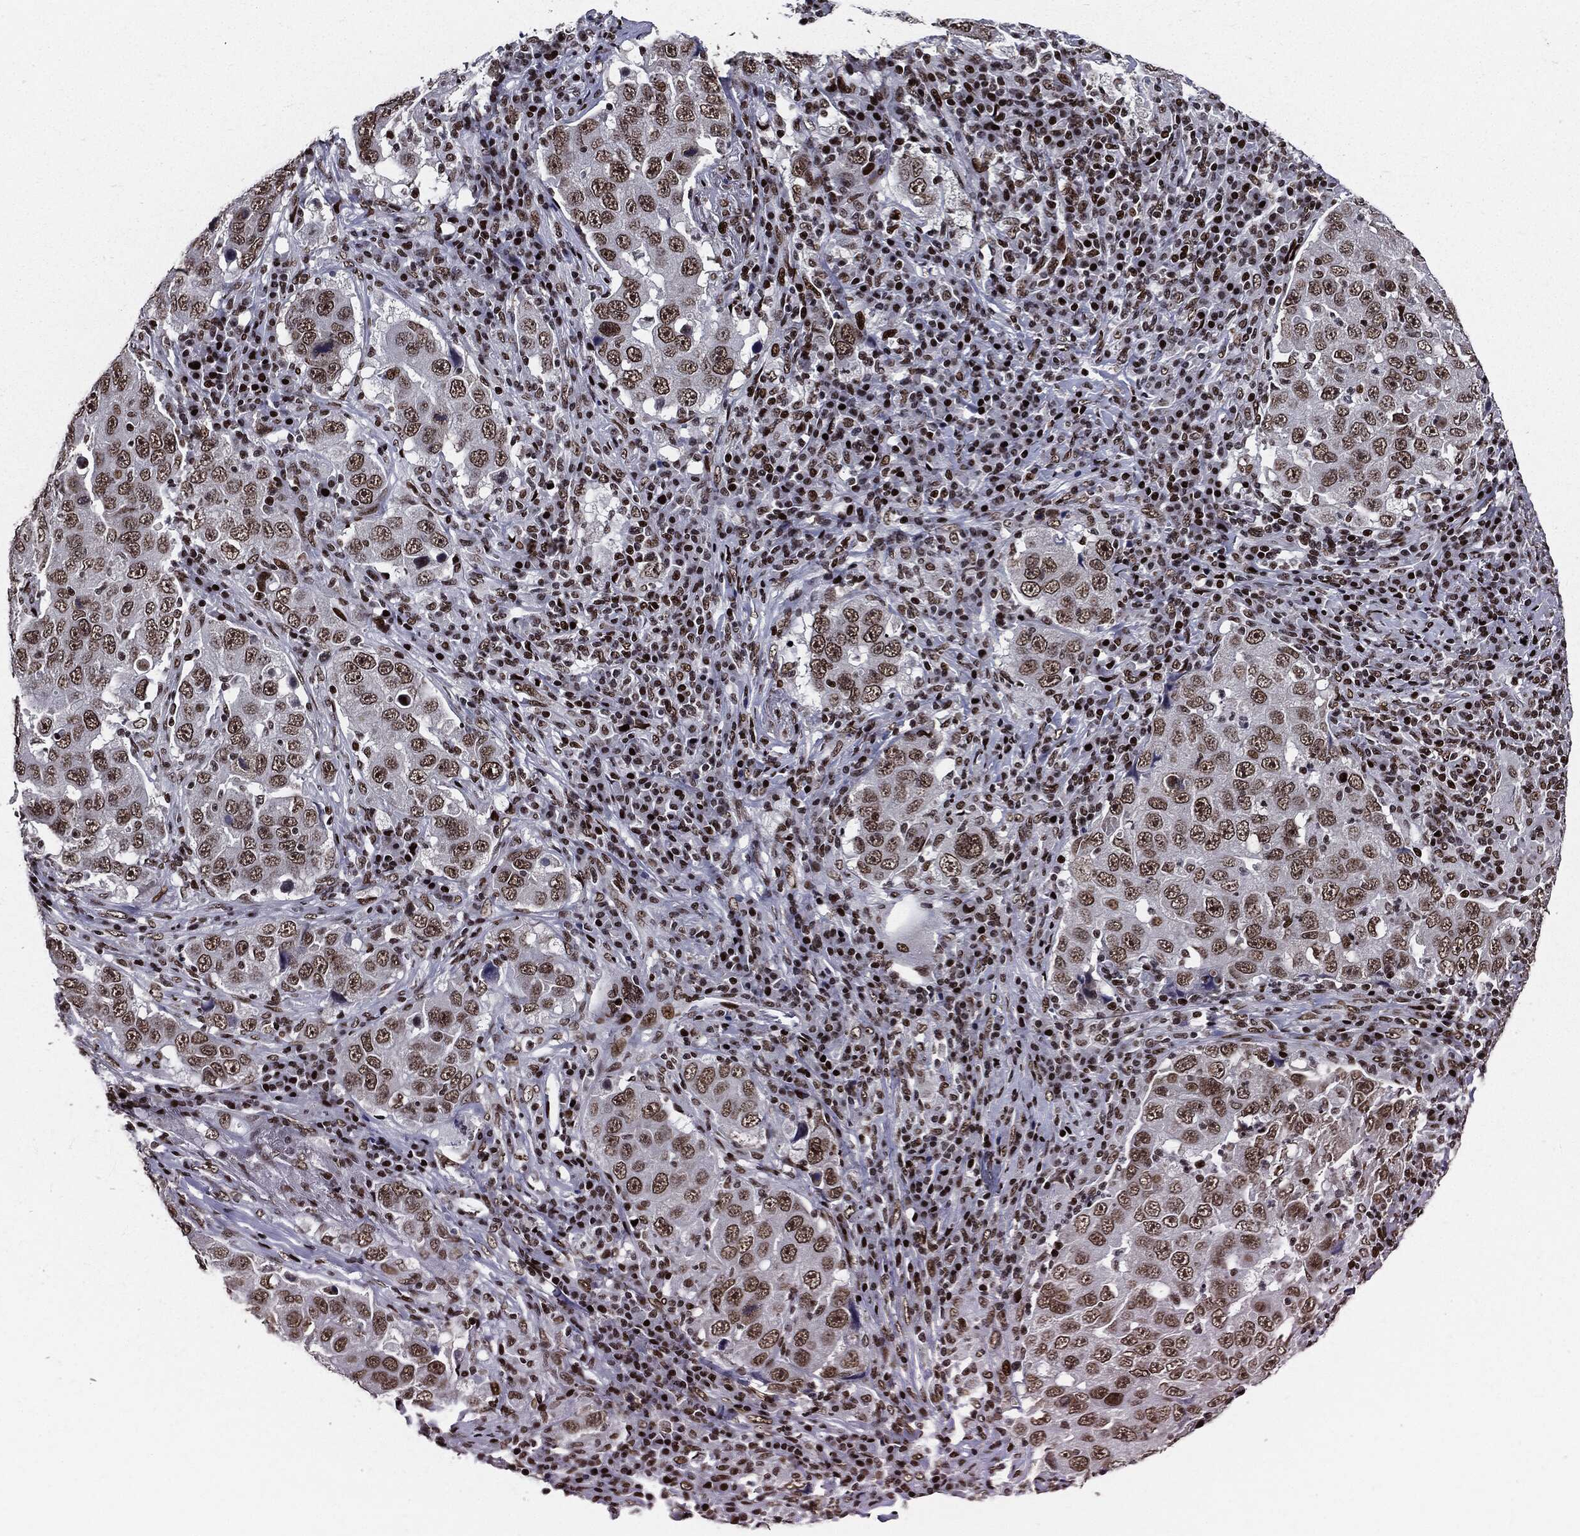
{"staining": {"intensity": "moderate", "quantity": ">75%", "location": "nuclear"}, "tissue": "lung cancer", "cell_type": "Tumor cells", "image_type": "cancer", "snomed": [{"axis": "morphology", "description": "Adenocarcinoma, NOS"}, {"axis": "topography", "description": "Lung"}], "caption": "Approximately >75% of tumor cells in human lung adenocarcinoma show moderate nuclear protein staining as visualized by brown immunohistochemical staining.", "gene": "ZFP91", "patient": {"sex": "male", "age": 73}}